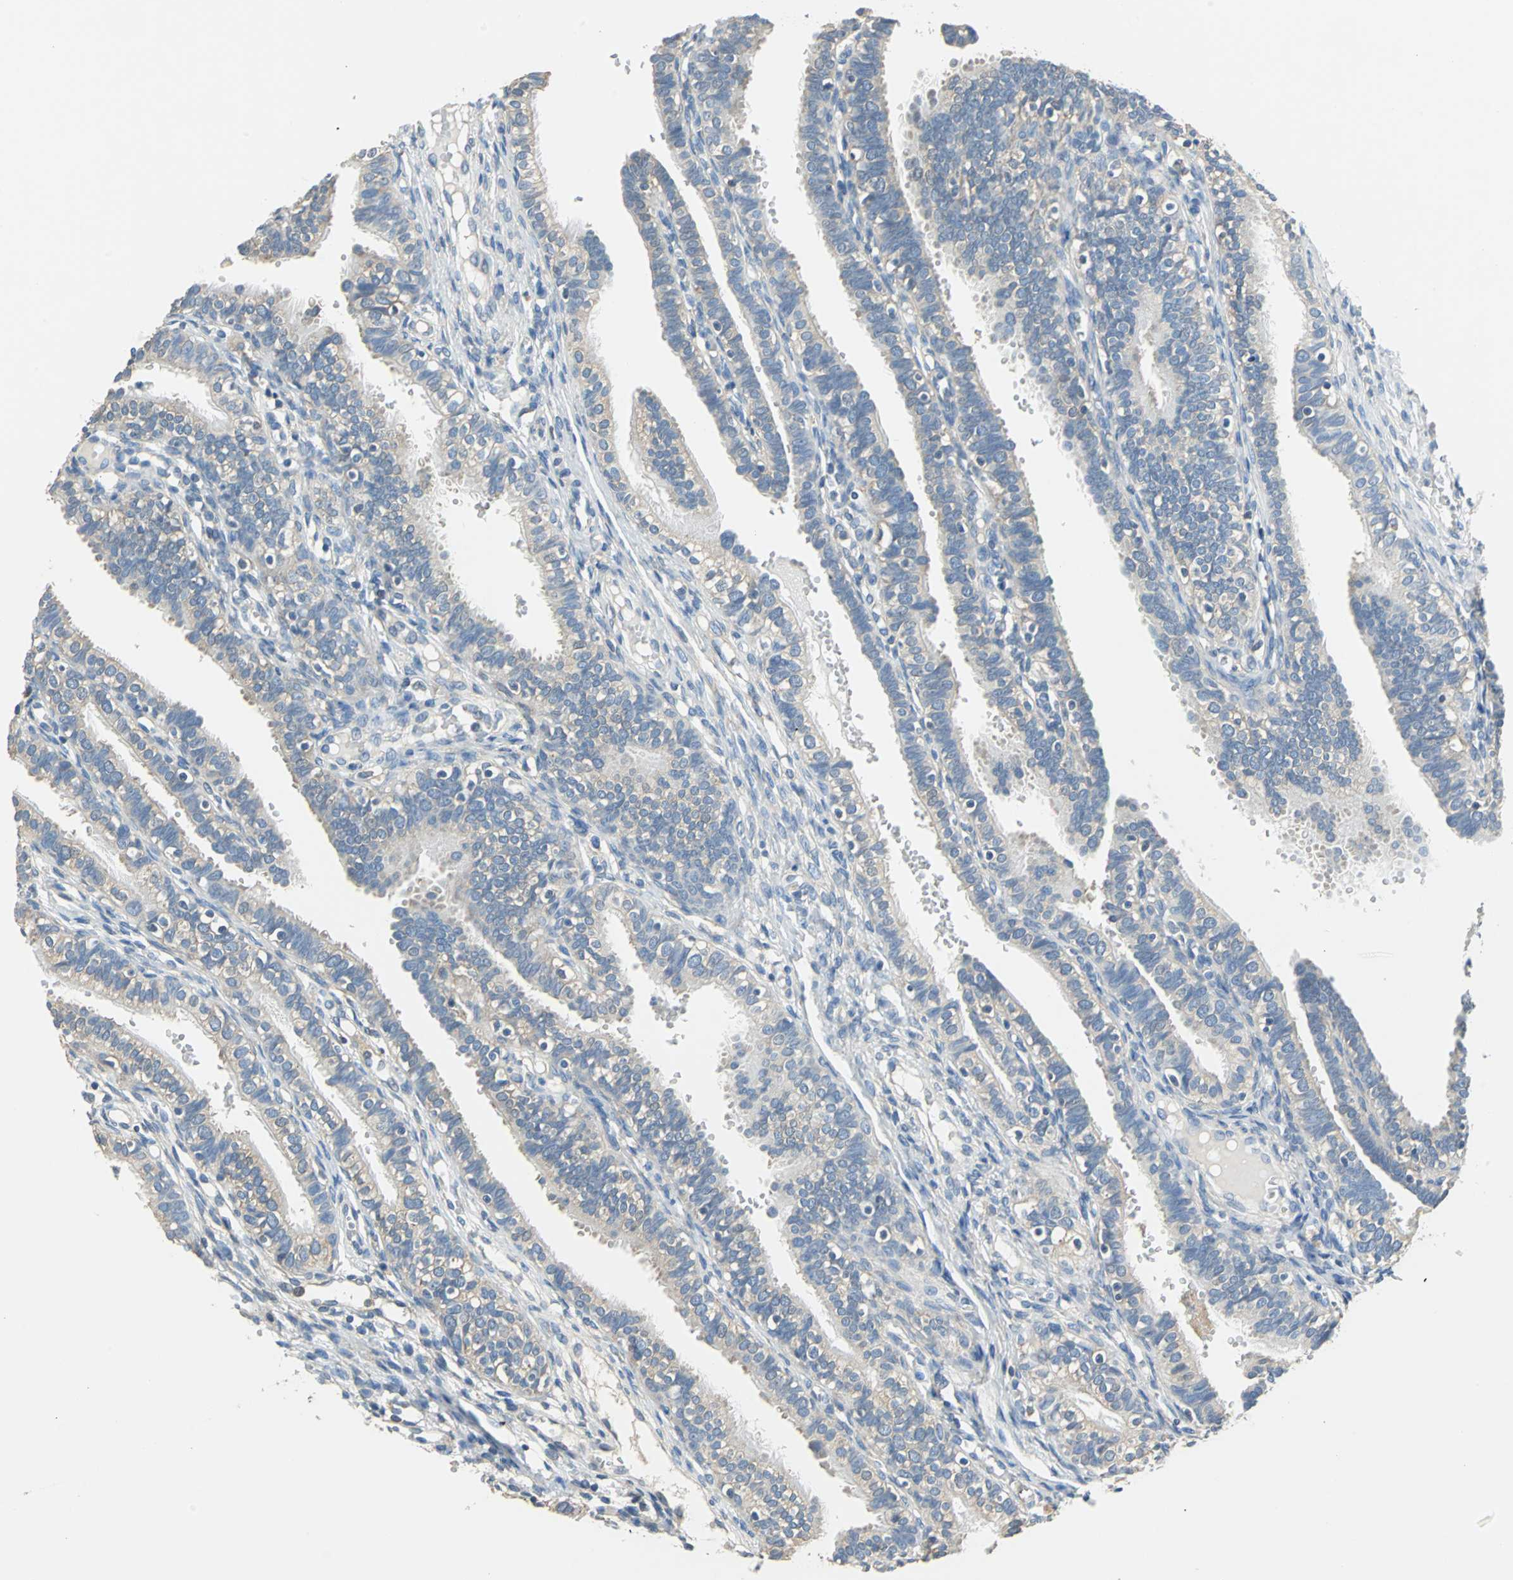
{"staining": {"intensity": "weak", "quantity": "<25%", "location": "cytoplasmic/membranous"}, "tissue": "fallopian tube", "cell_type": "Glandular cells", "image_type": "normal", "snomed": [{"axis": "morphology", "description": "Normal tissue, NOS"}, {"axis": "topography", "description": "Fallopian tube"}, {"axis": "topography", "description": "Placenta"}], "caption": "Immunohistochemical staining of unremarkable human fallopian tube reveals no significant expression in glandular cells.", "gene": "PRKCA", "patient": {"sex": "female", "age": 34}}